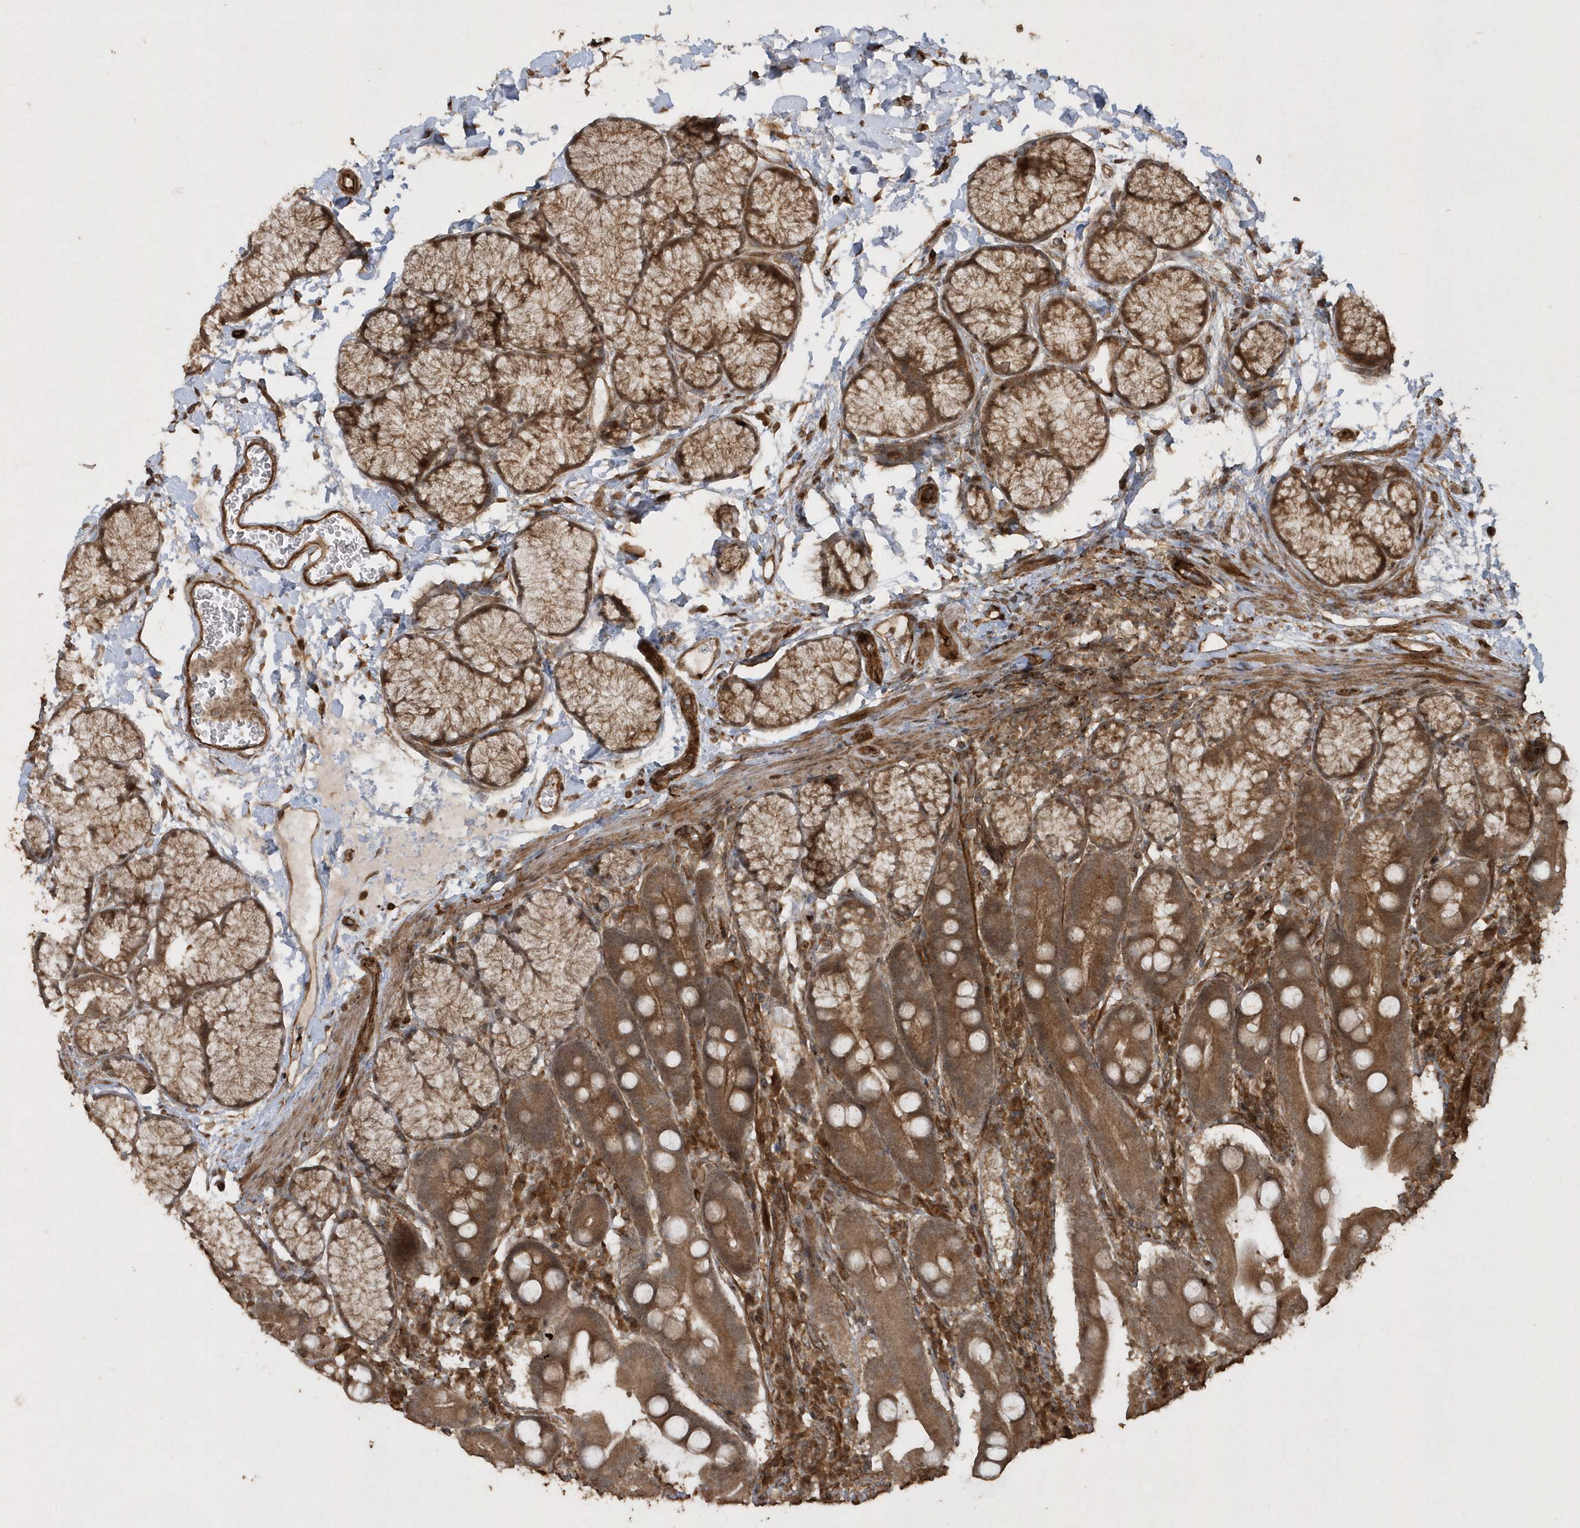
{"staining": {"intensity": "strong", "quantity": ">75%", "location": "cytoplasmic/membranous"}, "tissue": "duodenum", "cell_type": "Glandular cells", "image_type": "normal", "snomed": [{"axis": "morphology", "description": "Normal tissue, NOS"}, {"axis": "topography", "description": "Duodenum"}], "caption": "The micrograph demonstrates immunohistochemical staining of normal duodenum. There is strong cytoplasmic/membranous staining is identified in about >75% of glandular cells. (Brightfield microscopy of DAB IHC at high magnification).", "gene": "AVPI1", "patient": {"sex": "male", "age": 35}}